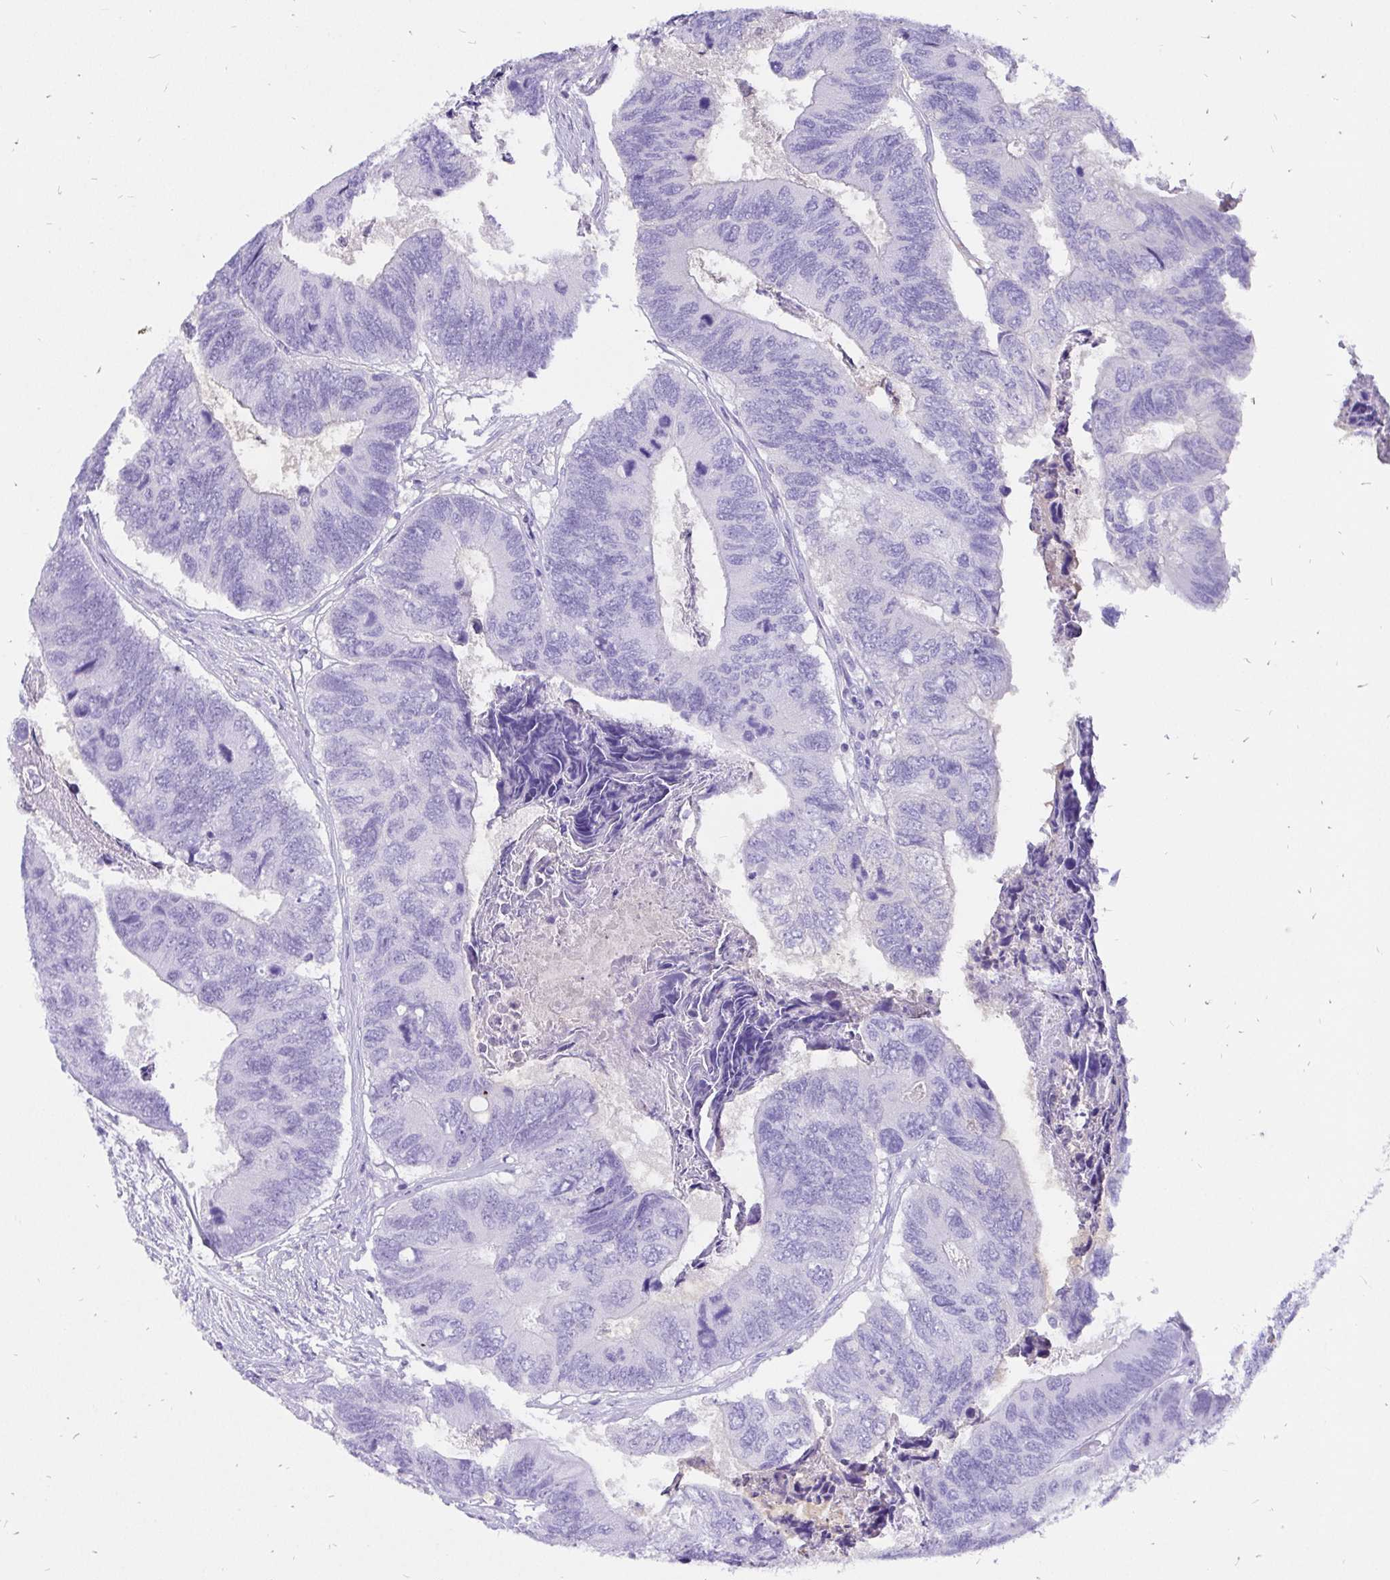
{"staining": {"intensity": "negative", "quantity": "none", "location": "none"}, "tissue": "colorectal cancer", "cell_type": "Tumor cells", "image_type": "cancer", "snomed": [{"axis": "morphology", "description": "Adenocarcinoma, NOS"}, {"axis": "topography", "description": "Colon"}], "caption": "The histopathology image shows no significant staining in tumor cells of colorectal cancer (adenocarcinoma). The staining was performed using DAB (3,3'-diaminobenzidine) to visualize the protein expression in brown, while the nuclei were stained in blue with hematoxylin (Magnification: 20x).", "gene": "KRT13", "patient": {"sex": "female", "age": 67}}